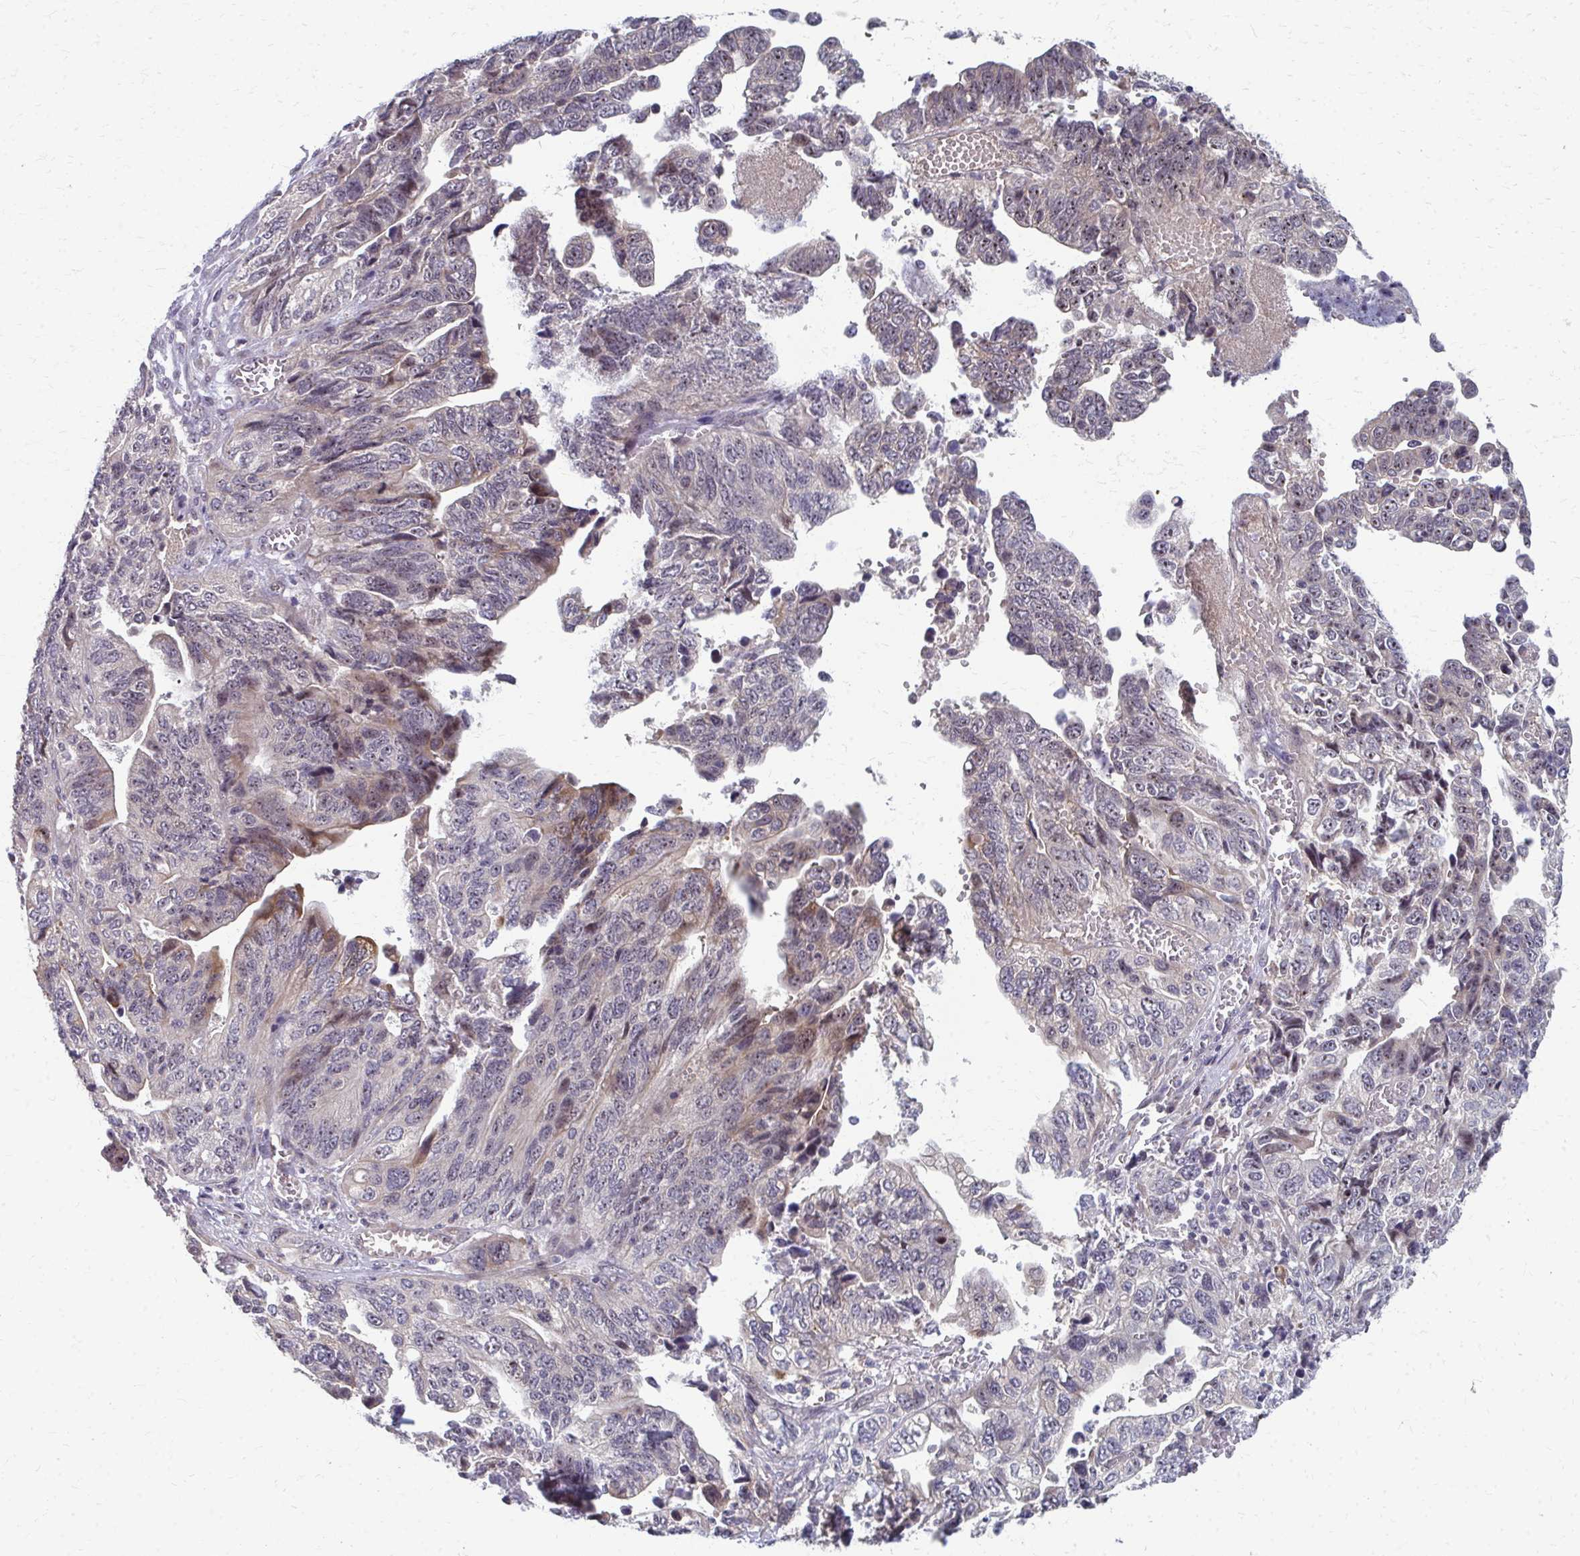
{"staining": {"intensity": "moderate", "quantity": "<25%", "location": "cytoplasmic/membranous"}, "tissue": "stomach cancer", "cell_type": "Tumor cells", "image_type": "cancer", "snomed": [{"axis": "morphology", "description": "Adenocarcinoma, NOS"}, {"axis": "topography", "description": "Stomach, upper"}], "caption": "DAB immunohistochemical staining of stomach cancer displays moderate cytoplasmic/membranous protein positivity in about <25% of tumor cells.", "gene": "NUDT16", "patient": {"sex": "female", "age": 67}}